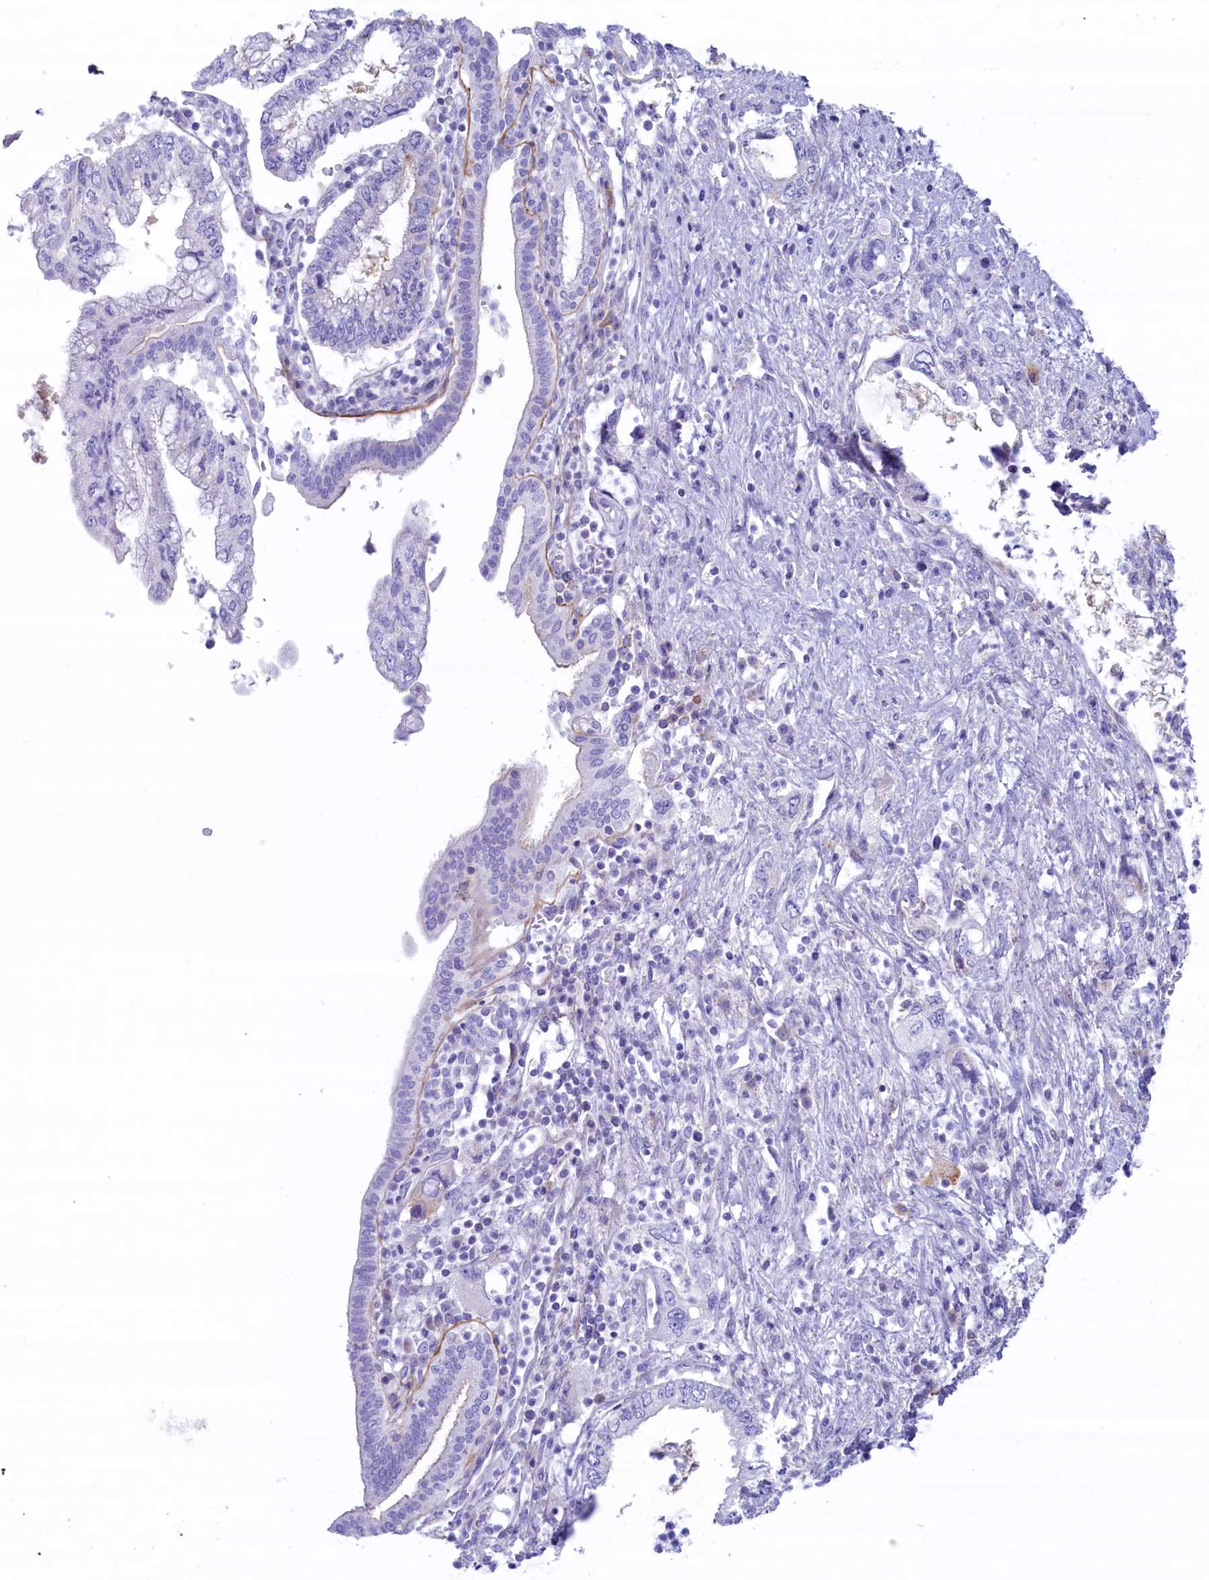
{"staining": {"intensity": "negative", "quantity": "none", "location": "none"}, "tissue": "pancreatic cancer", "cell_type": "Tumor cells", "image_type": "cancer", "snomed": [{"axis": "morphology", "description": "Adenocarcinoma, NOS"}, {"axis": "topography", "description": "Pancreas"}], "caption": "This is an IHC histopathology image of pancreatic cancer. There is no positivity in tumor cells.", "gene": "MPV17L2", "patient": {"sex": "female", "age": 73}}